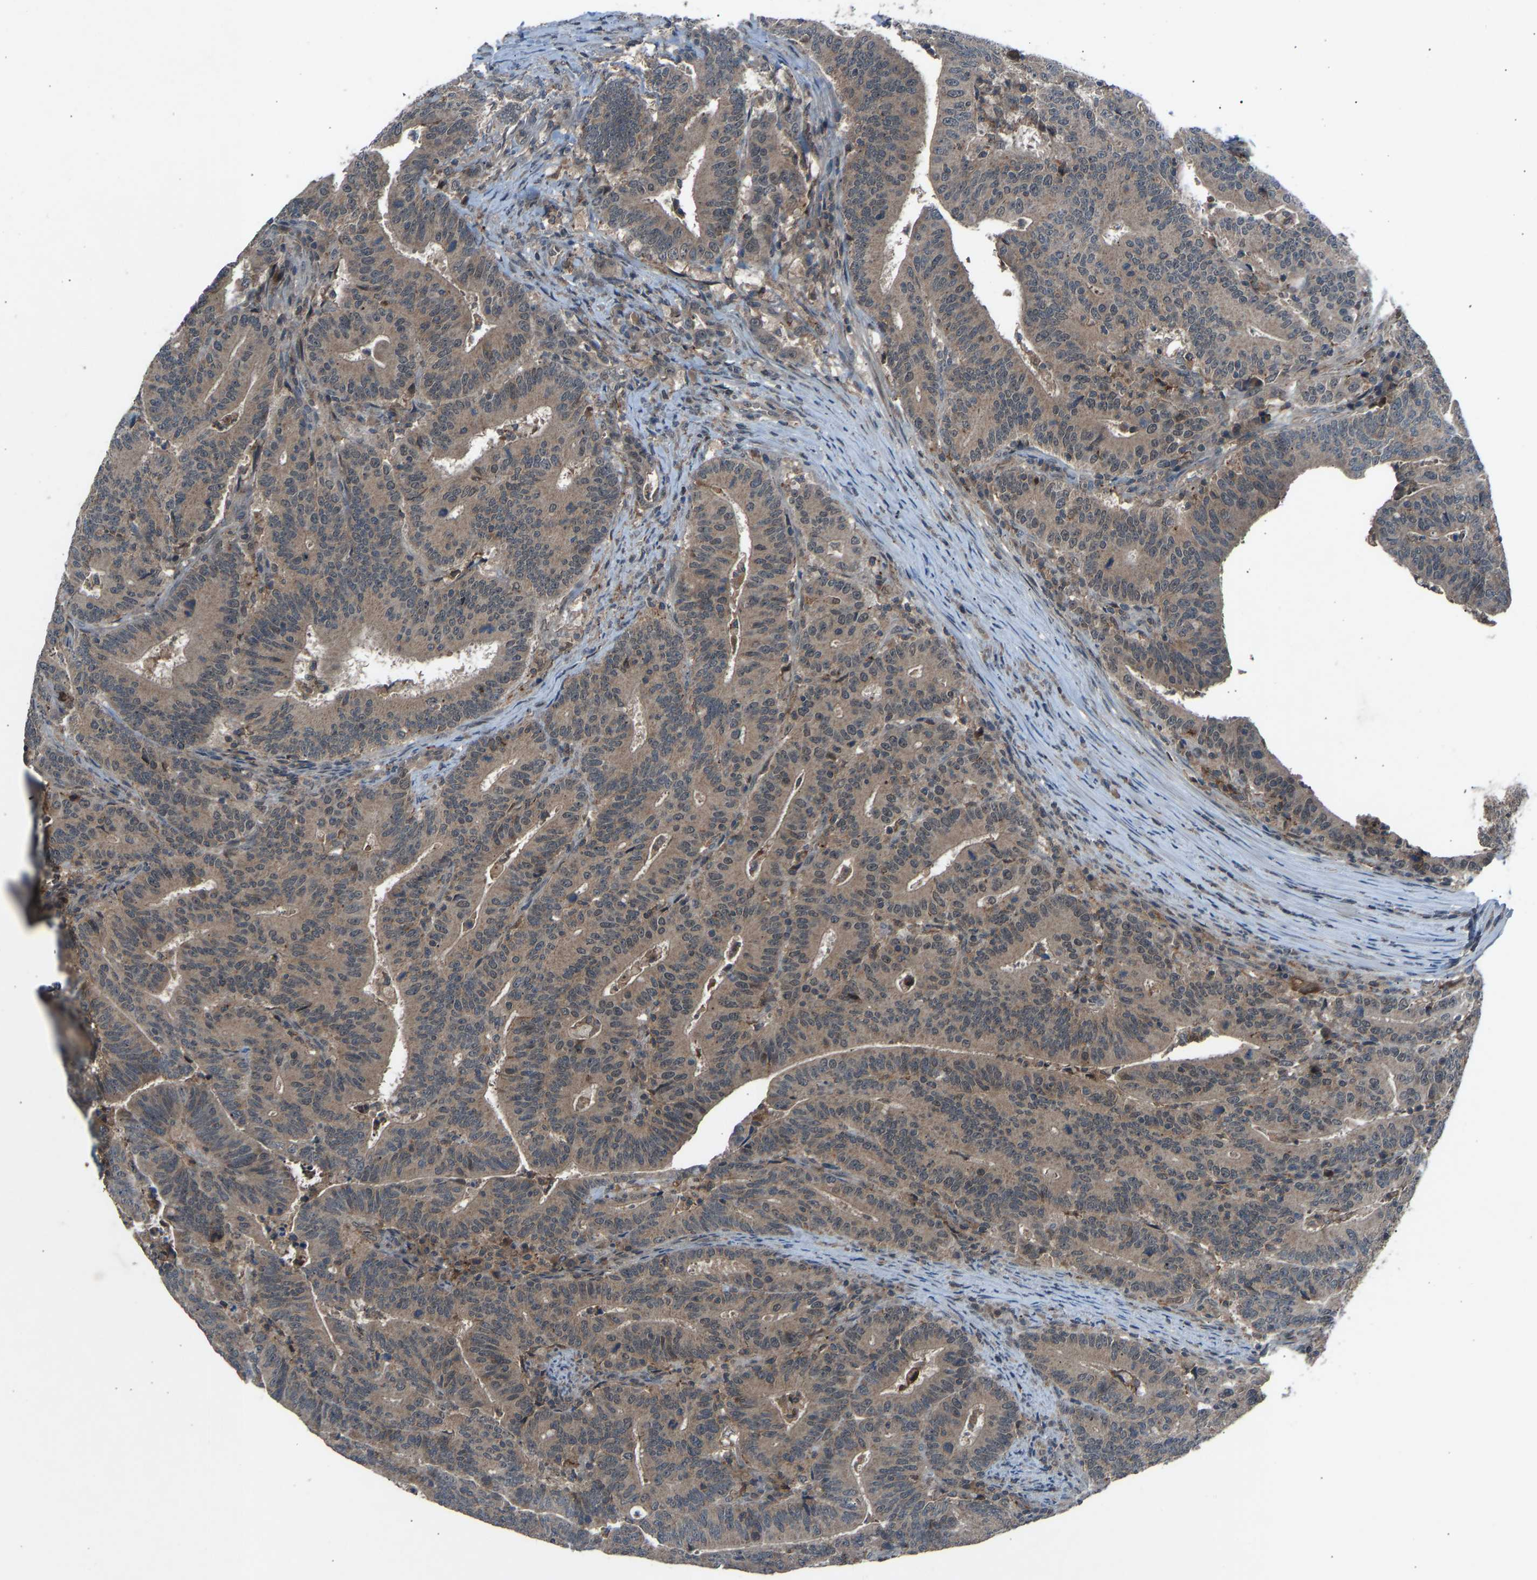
{"staining": {"intensity": "moderate", "quantity": ">75%", "location": "cytoplasmic/membranous"}, "tissue": "colorectal cancer", "cell_type": "Tumor cells", "image_type": "cancer", "snomed": [{"axis": "morphology", "description": "Adenocarcinoma, NOS"}, {"axis": "topography", "description": "Colon"}], "caption": "Tumor cells reveal moderate cytoplasmic/membranous positivity in approximately >75% of cells in colorectal adenocarcinoma.", "gene": "SLC43A1", "patient": {"sex": "female", "age": 66}}